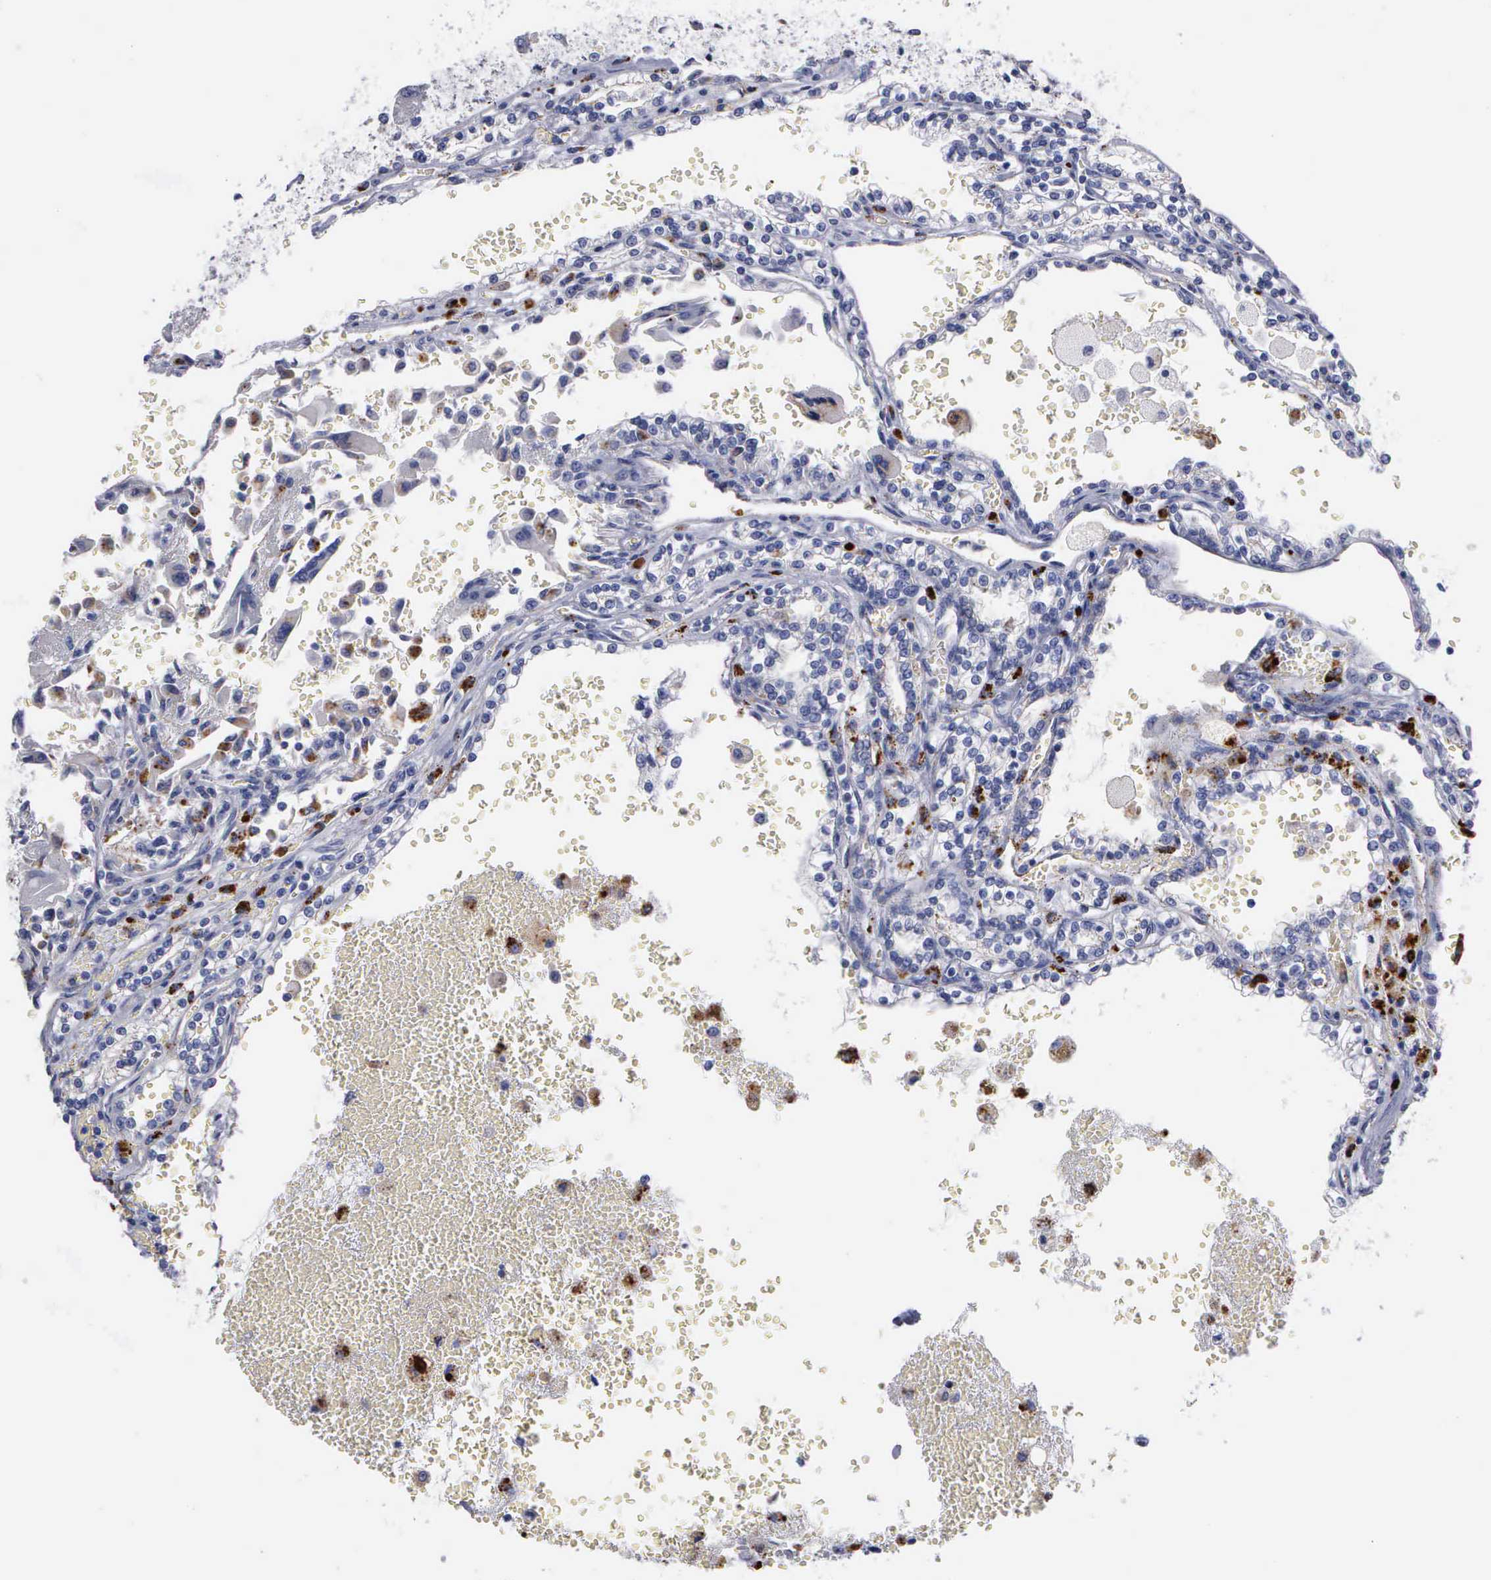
{"staining": {"intensity": "negative", "quantity": "none", "location": "none"}, "tissue": "renal cancer", "cell_type": "Tumor cells", "image_type": "cancer", "snomed": [{"axis": "morphology", "description": "Adenocarcinoma, NOS"}, {"axis": "topography", "description": "Kidney"}], "caption": "Adenocarcinoma (renal) was stained to show a protein in brown. There is no significant positivity in tumor cells.", "gene": "CTSL", "patient": {"sex": "female", "age": 56}}